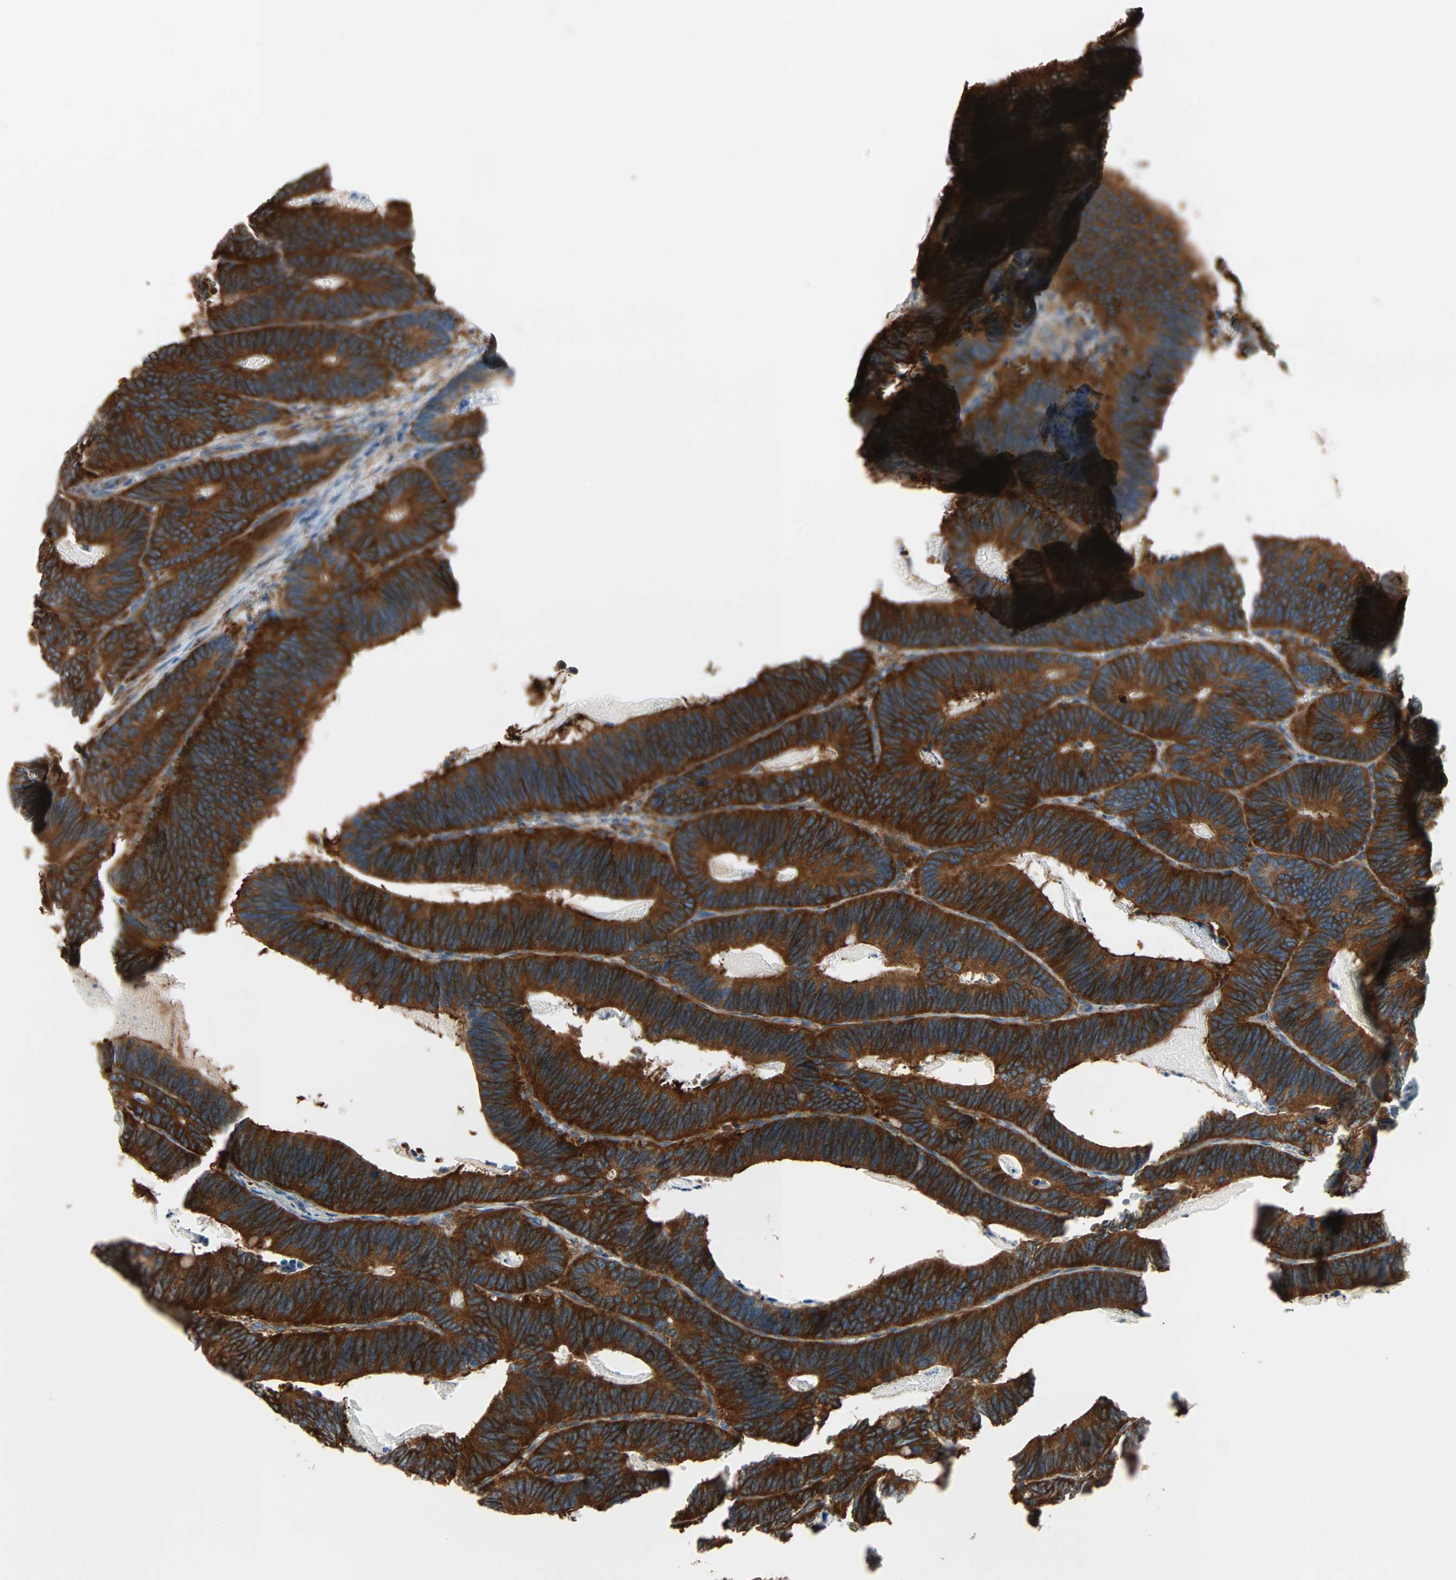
{"staining": {"intensity": "strong", "quantity": ">75%", "location": "cytoplasmic/membranous"}, "tissue": "colorectal cancer", "cell_type": "Tumor cells", "image_type": "cancer", "snomed": [{"axis": "morphology", "description": "Adenocarcinoma, NOS"}, {"axis": "topography", "description": "Colon"}], "caption": "Colorectal cancer was stained to show a protein in brown. There is high levels of strong cytoplasmic/membranous positivity in about >75% of tumor cells.", "gene": "EPB41L2", "patient": {"sex": "male", "age": 72}}